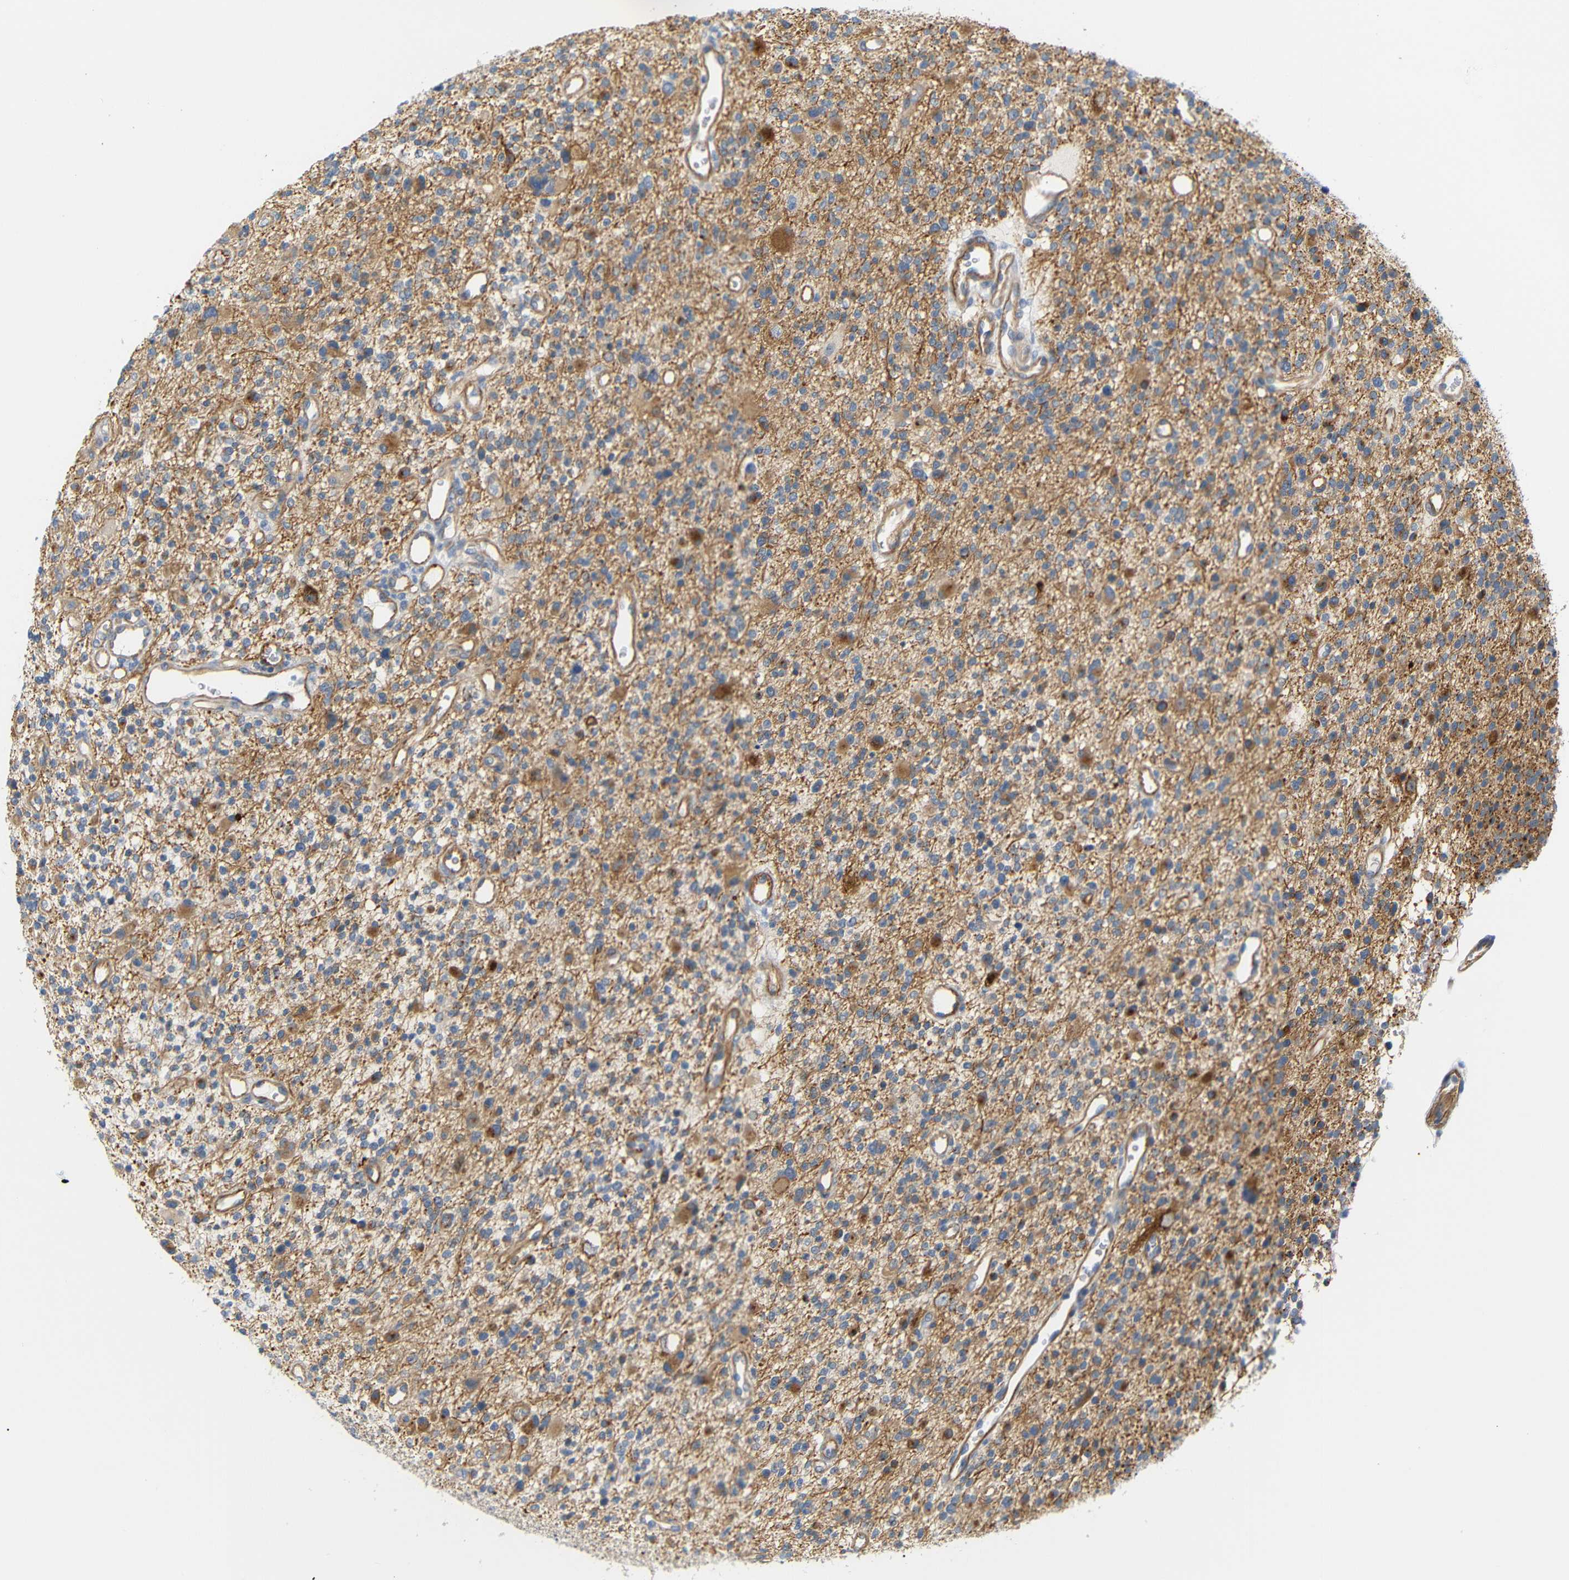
{"staining": {"intensity": "moderate", "quantity": "25%-75%", "location": "cytoplasmic/membranous"}, "tissue": "glioma", "cell_type": "Tumor cells", "image_type": "cancer", "snomed": [{"axis": "morphology", "description": "Glioma, malignant, High grade"}, {"axis": "topography", "description": "Brain"}], "caption": "Human glioma stained for a protein (brown) displays moderate cytoplasmic/membranous positive staining in approximately 25%-75% of tumor cells.", "gene": "STMN3", "patient": {"sex": "male", "age": 48}}